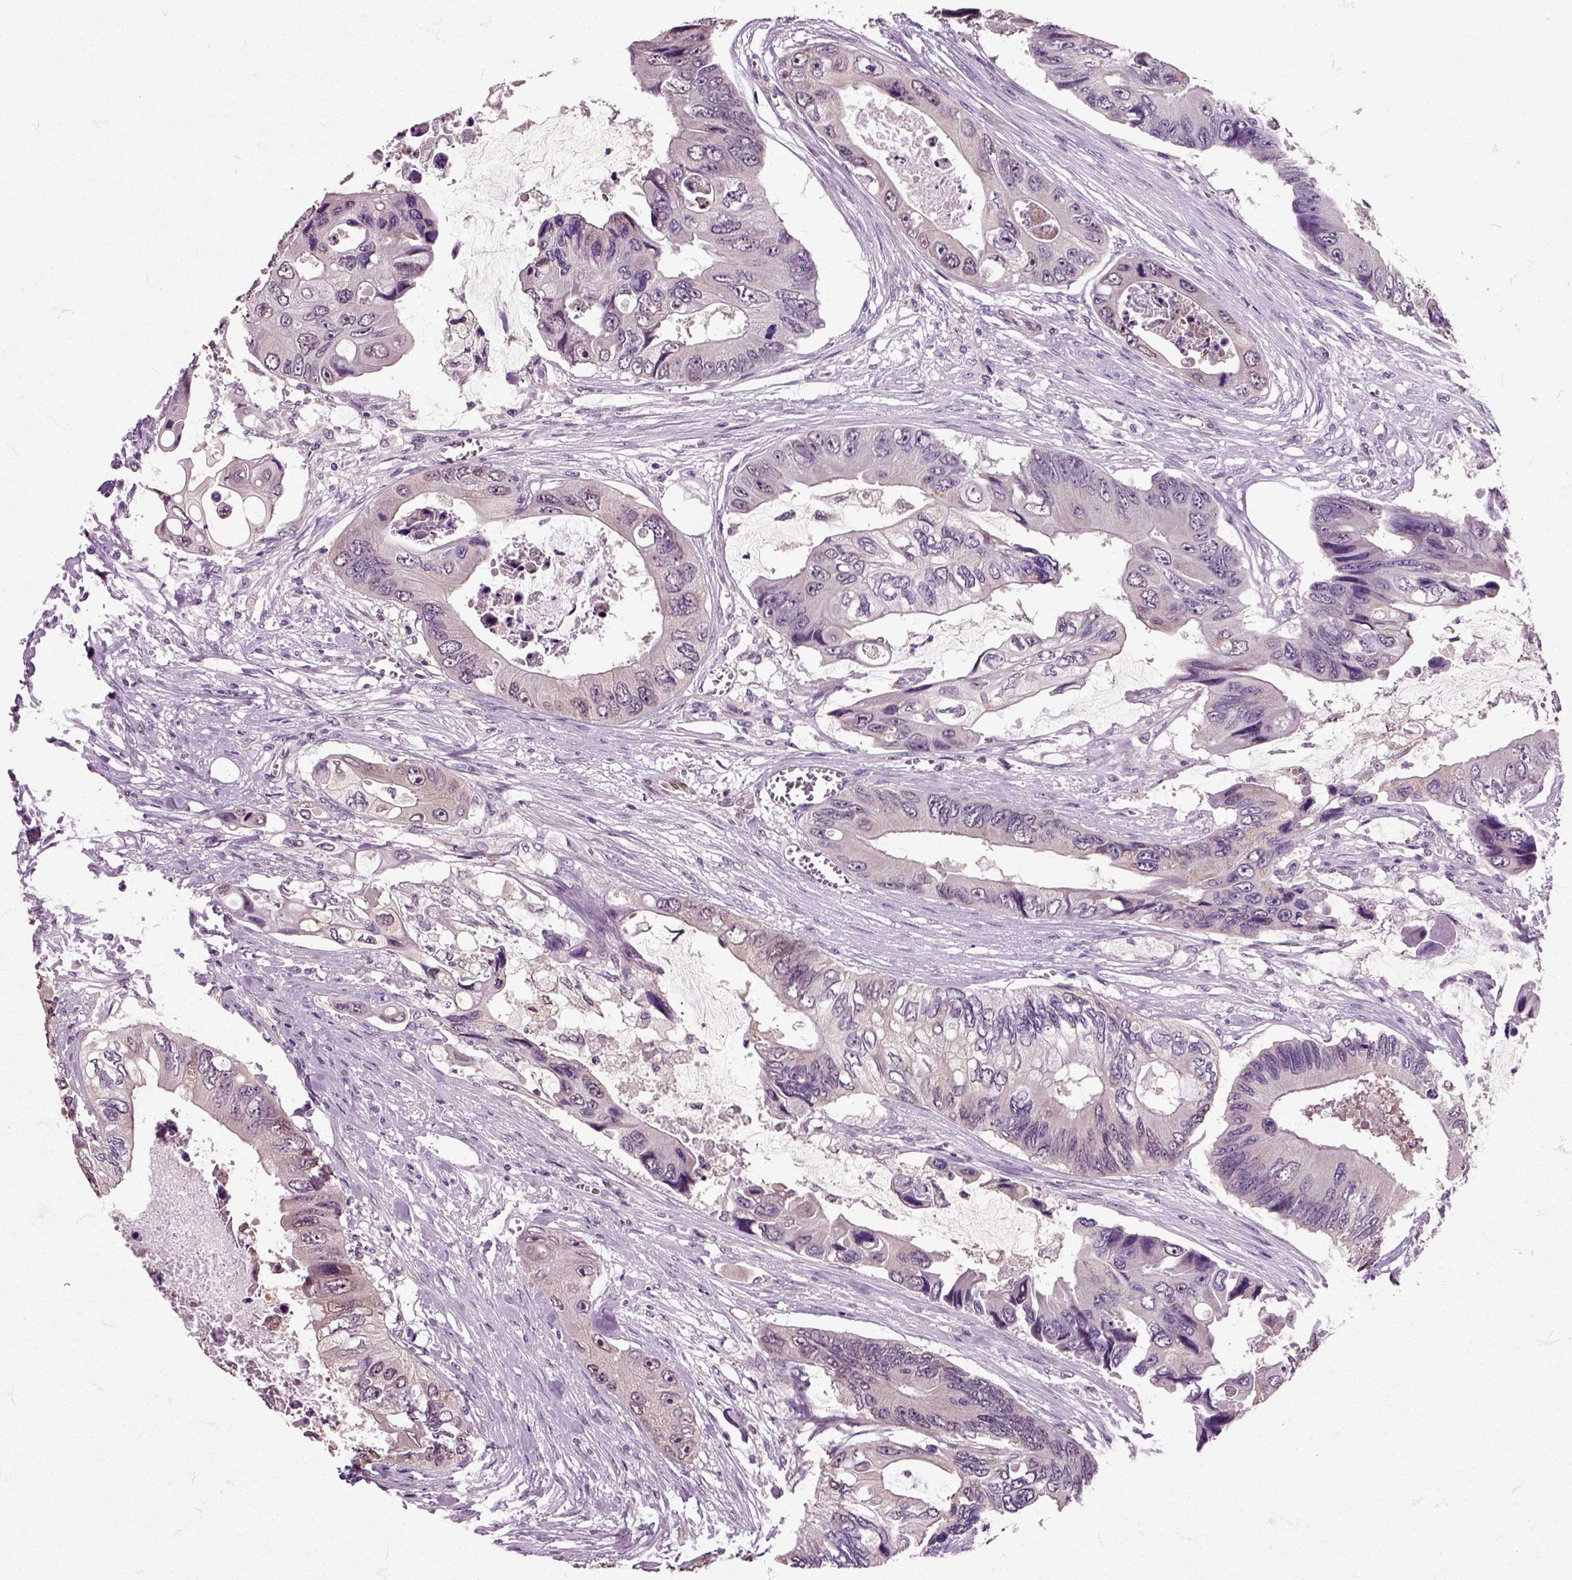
{"staining": {"intensity": "weak", "quantity": "<25%", "location": "cytoplasmic/membranous"}, "tissue": "colorectal cancer", "cell_type": "Tumor cells", "image_type": "cancer", "snomed": [{"axis": "morphology", "description": "Adenocarcinoma, NOS"}, {"axis": "topography", "description": "Rectum"}], "caption": "This histopathology image is of colorectal adenocarcinoma stained with immunohistochemistry to label a protein in brown with the nuclei are counter-stained blue. There is no positivity in tumor cells. (Brightfield microscopy of DAB (3,3'-diaminobenzidine) immunohistochemistry (IHC) at high magnification).", "gene": "HSPA2", "patient": {"sex": "male", "age": 63}}